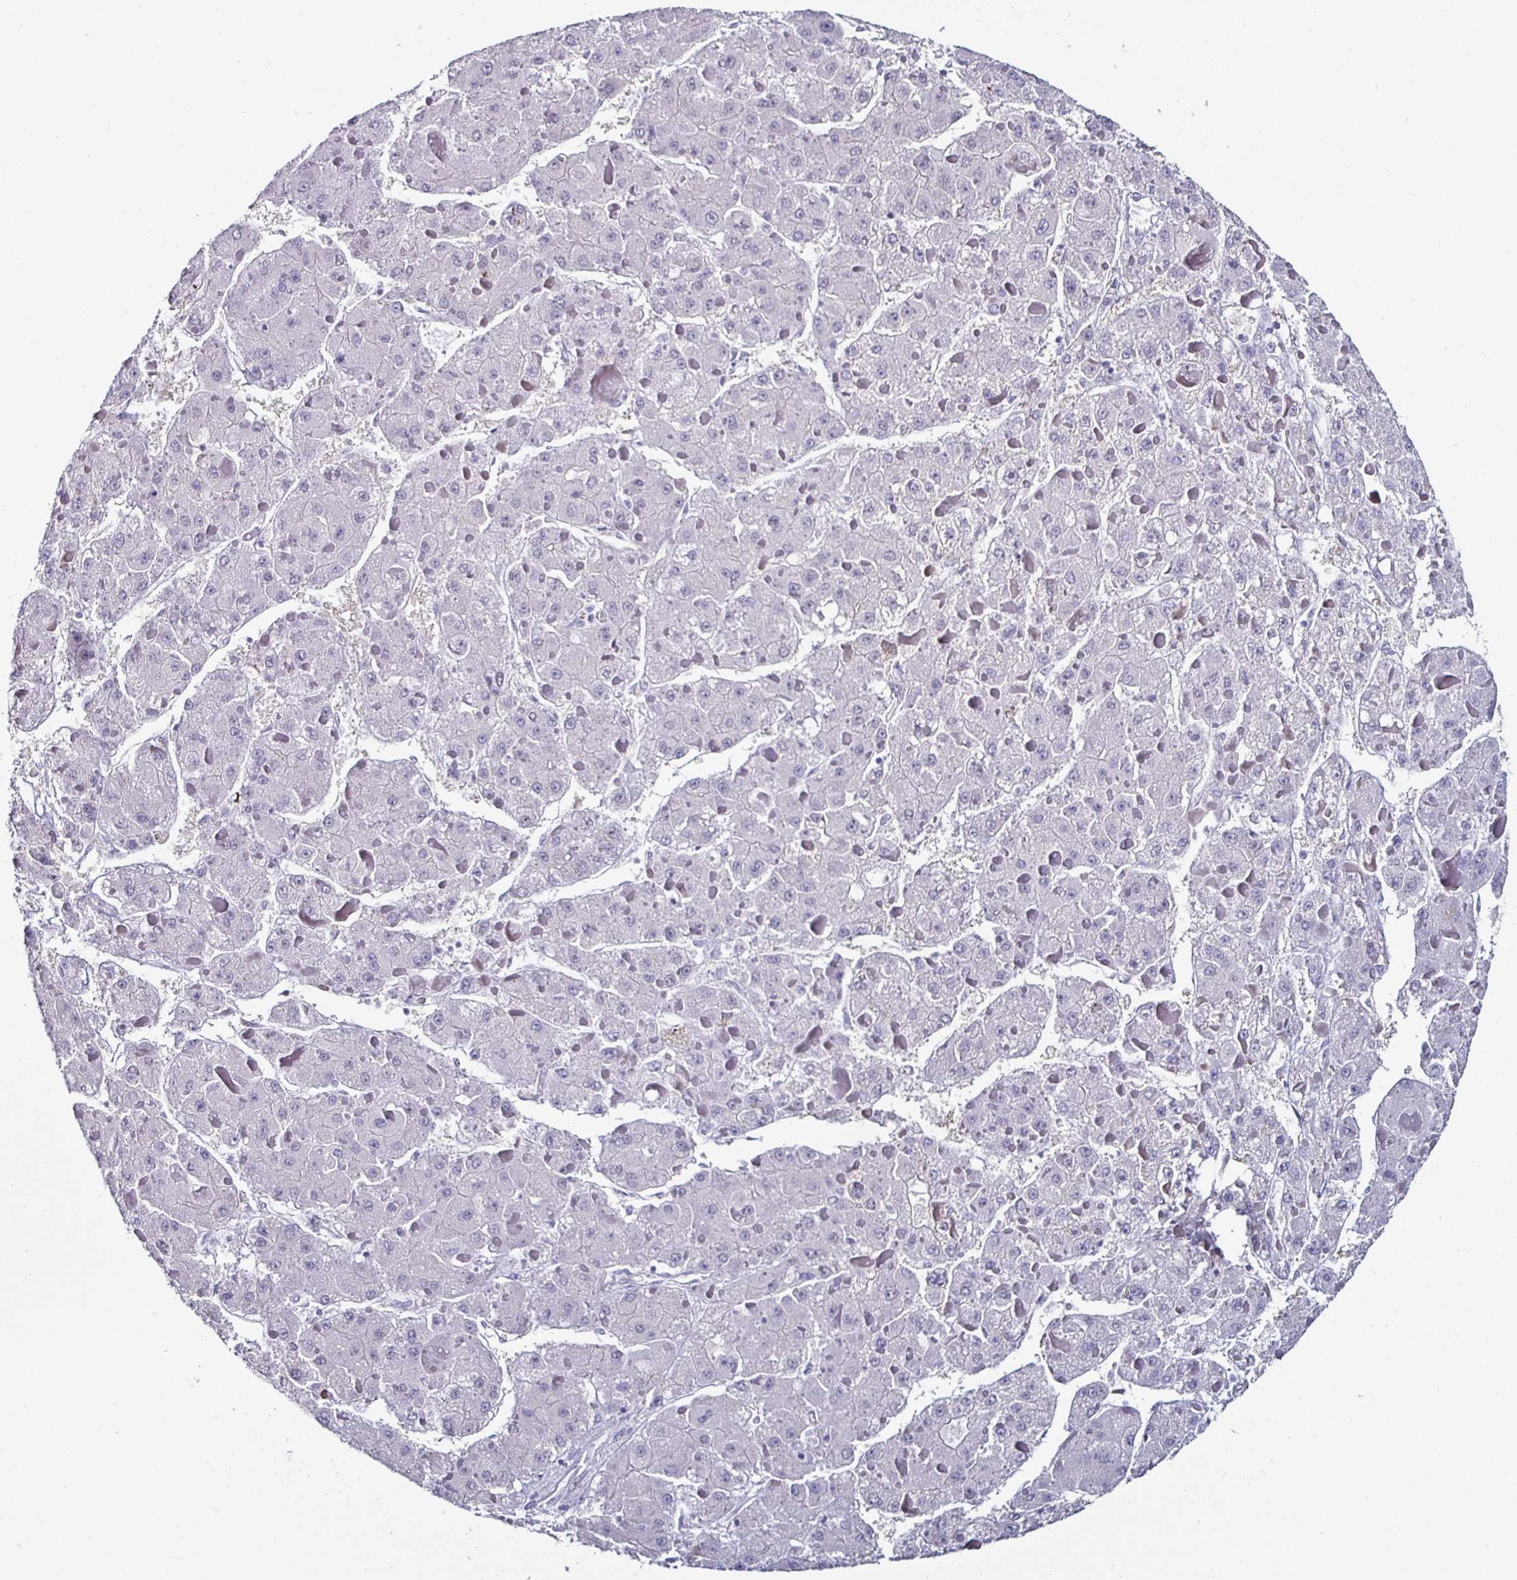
{"staining": {"intensity": "negative", "quantity": "none", "location": "none"}, "tissue": "liver cancer", "cell_type": "Tumor cells", "image_type": "cancer", "snomed": [{"axis": "morphology", "description": "Carcinoma, Hepatocellular, NOS"}, {"axis": "topography", "description": "Liver"}], "caption": "Tumor cells are negative for brown protein staining in liver cancer (hepatocellular carcinoma). (DAB IHC with hematoxylin counter stain).", "gene": "DDX39B", "patient": {"sex": "female", "age": 73}}